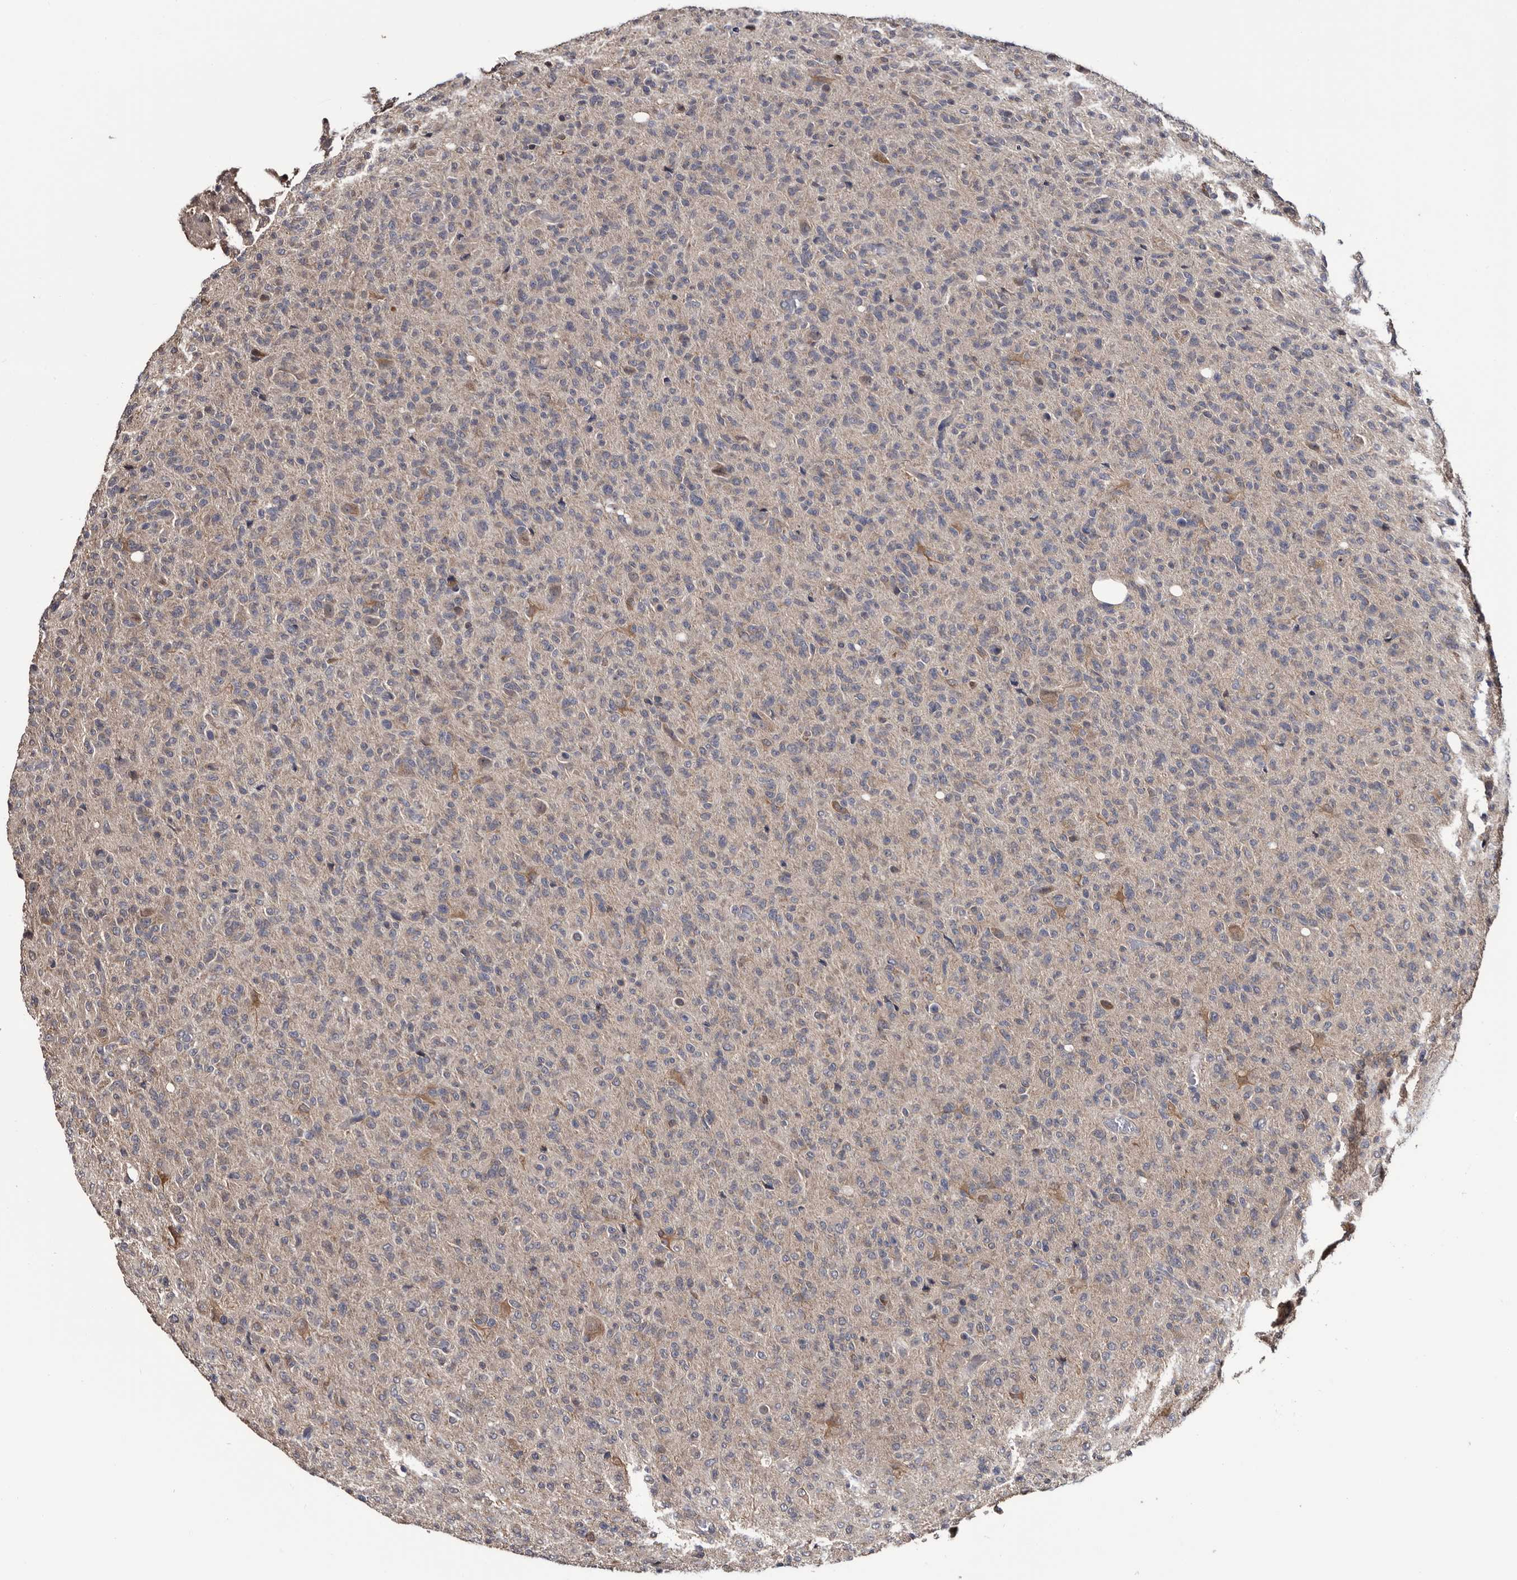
{"staining": {"intensity": "negative", "quantity": "none", "location": "none"}, "tissue": "glioma", "cell_type": "Tumor cells", "image_type": "cancer", "snomed": [{"axis": "morphology", "description": "Glioma, malignant, High grade"}, {"axis": "topography", "description": "Brain"}], "caption": "Immunohistochemical staining of human high-grade glioma (malignant) exhibits no significant positivity in tumor cells.", "gene": "TTI2", "patient": {"sex": "female", "age": 57}}